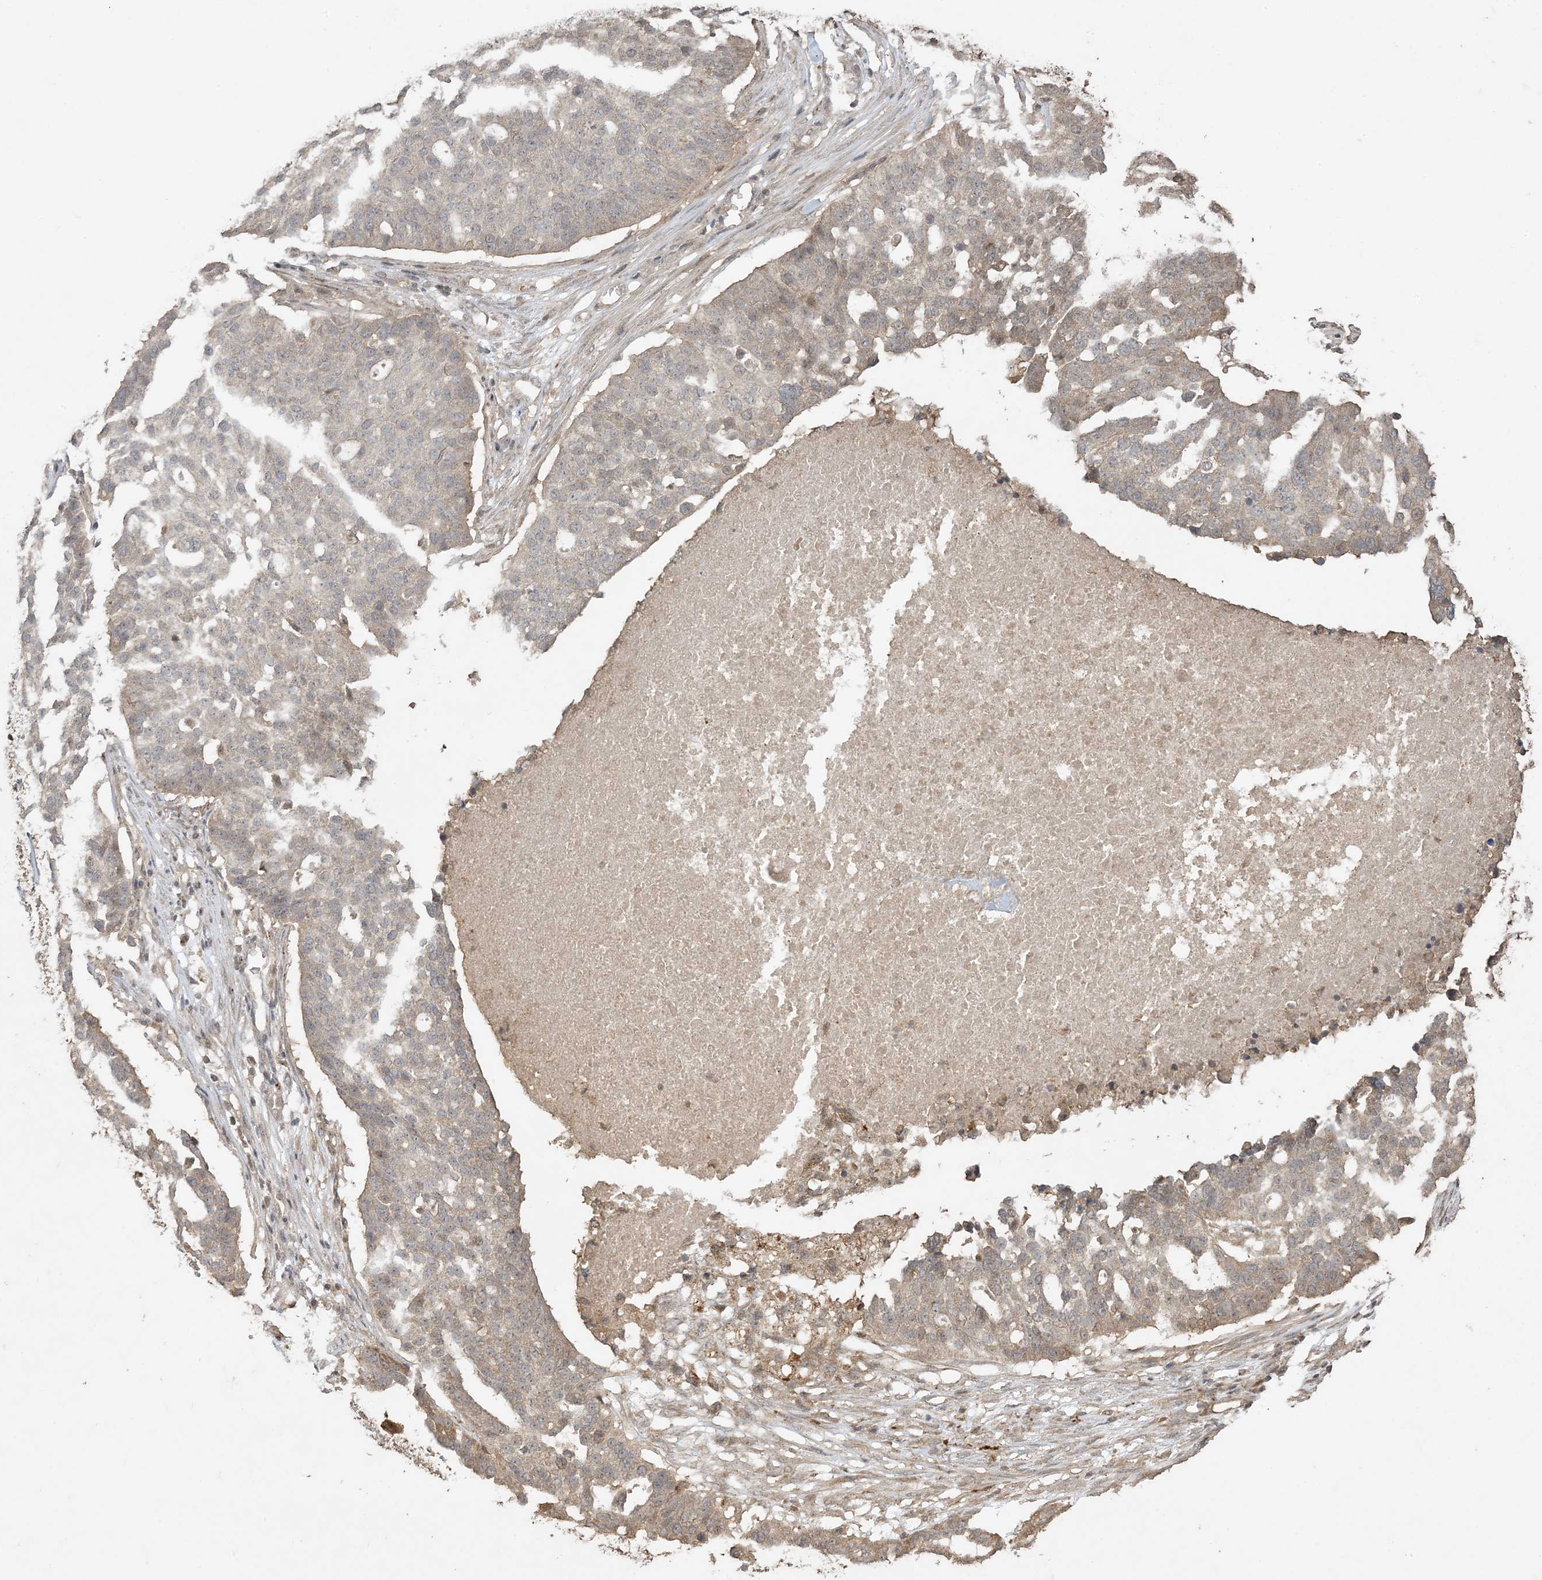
{"staining": {"intensity": "weak", "quantity": ">75%", "location": "cytoplasmic/membranous"}, "tissue": "ovarian cancer", "cell_type": "Tumor cells", "image_type": "cancer", "snomed": [{"axis": "morphology", "description": "Cystadenocarcinoma, serous, NOS"}, {"axis": "topography", "description": "Ovary"}], "caption": "Weak cytoplasmic/membranous positivity is identified in about >75% of tumor cells in ovarian cancer. (Stains: DAB in brown, nuclei in blue, Microscopy: brightfield microscopy at high magnification).", "gene": "EFCAB8", "patient": {"sex": "female", "age": 59}}